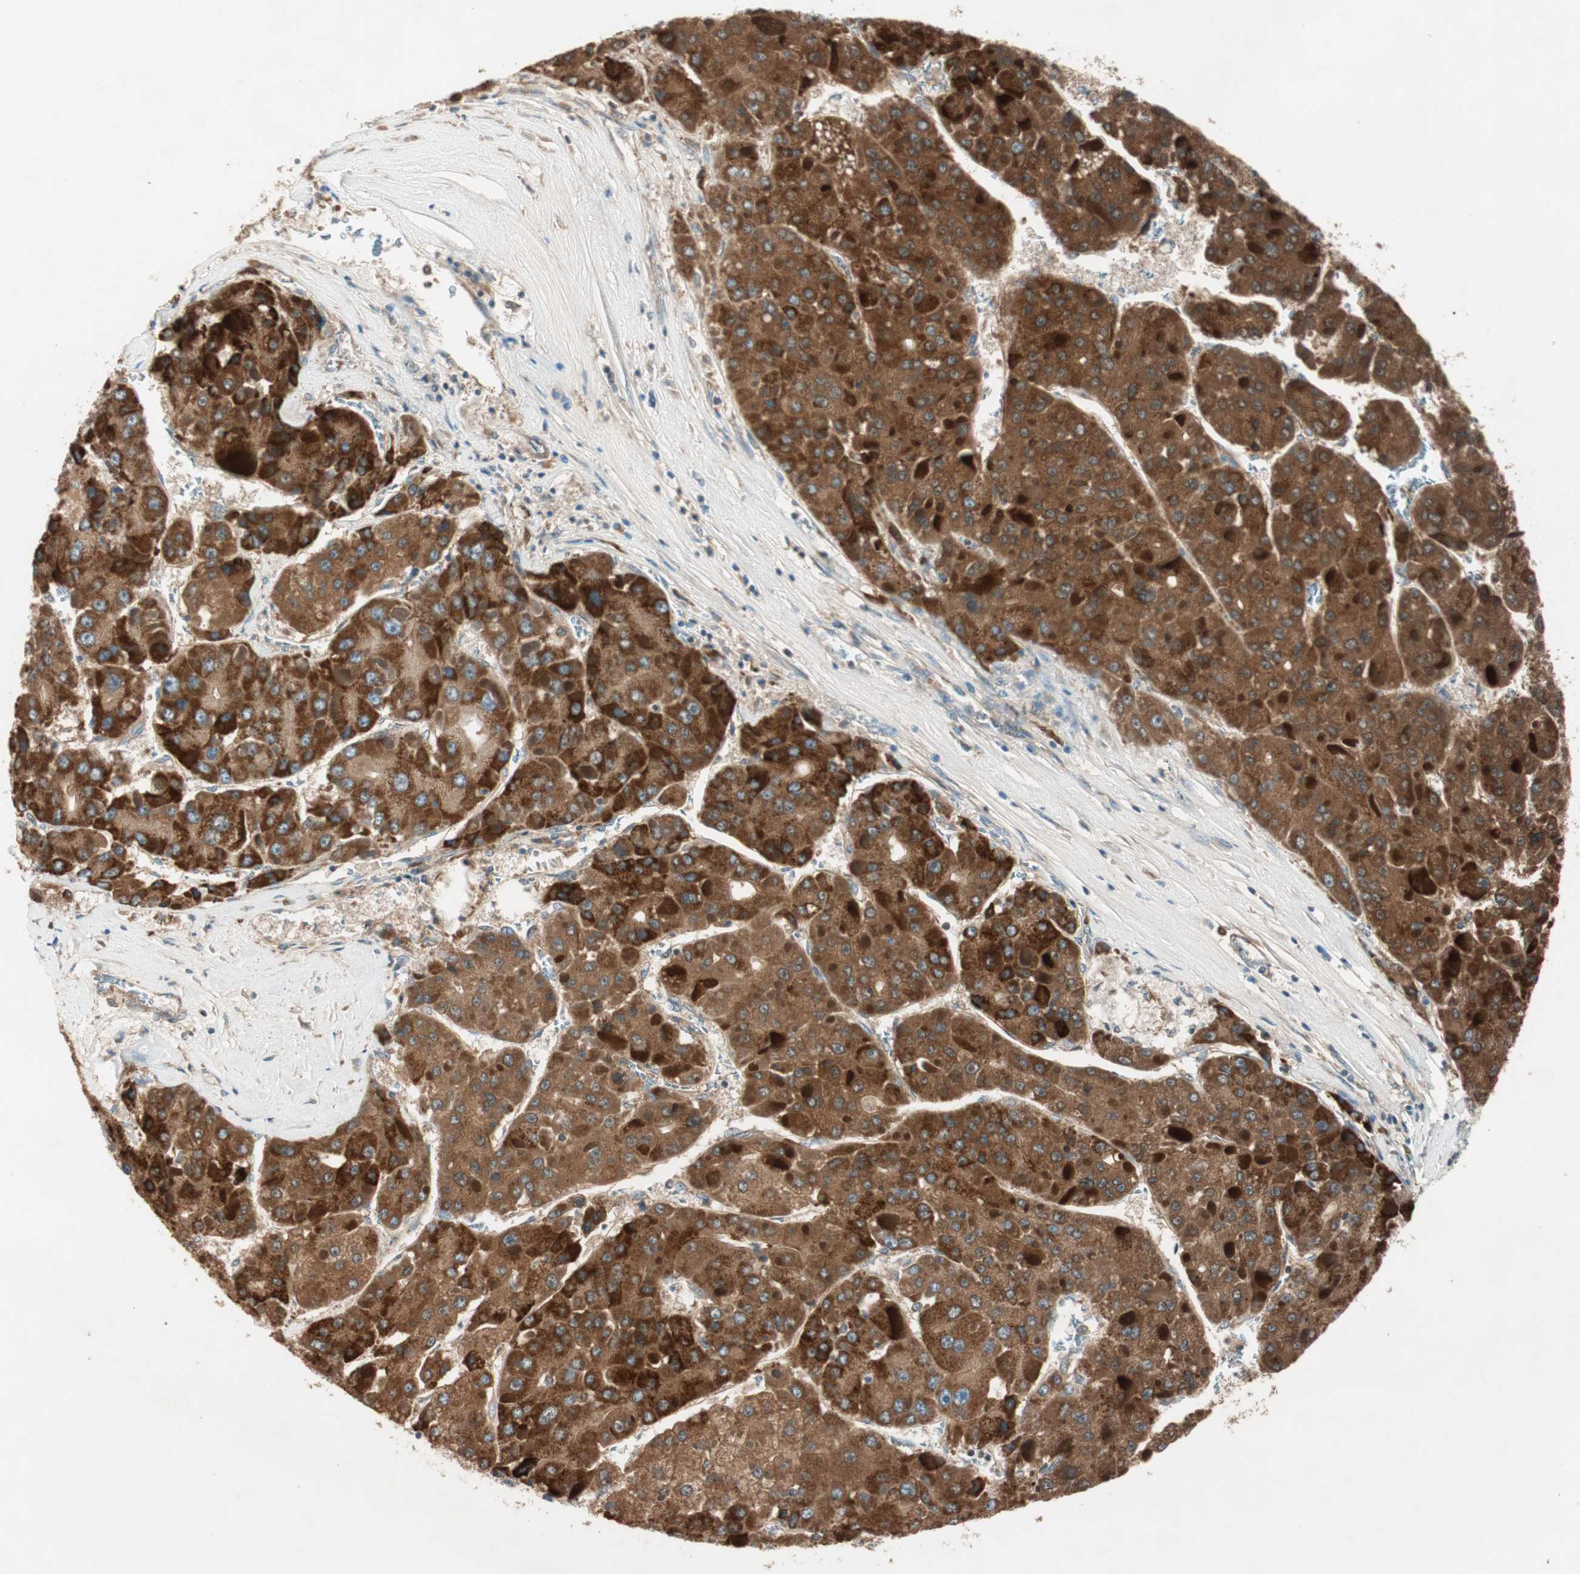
{"staining": {"intensity": "strong", "quantity": ">75%", "location": "cytoplasmic/membranous"}, "tissue": "liver cancer", "cell_type": "Tumor cells", "image_type": "cancer", "snomed": [{"axis": "morphology", "description": "Carcinoma, Hepatocellular, NOS"}, {"axis": "topography", "description": "Liver"}], "caption": "Approximately >75% of tumor cells in human liver hepatocellular carcinoma display strong cytoplasmic/membranous protein staining as visualized by brown immunohistochemical staining.", "gene": "CC2D1A", "patient": {"sex": "female", "age": 73}}